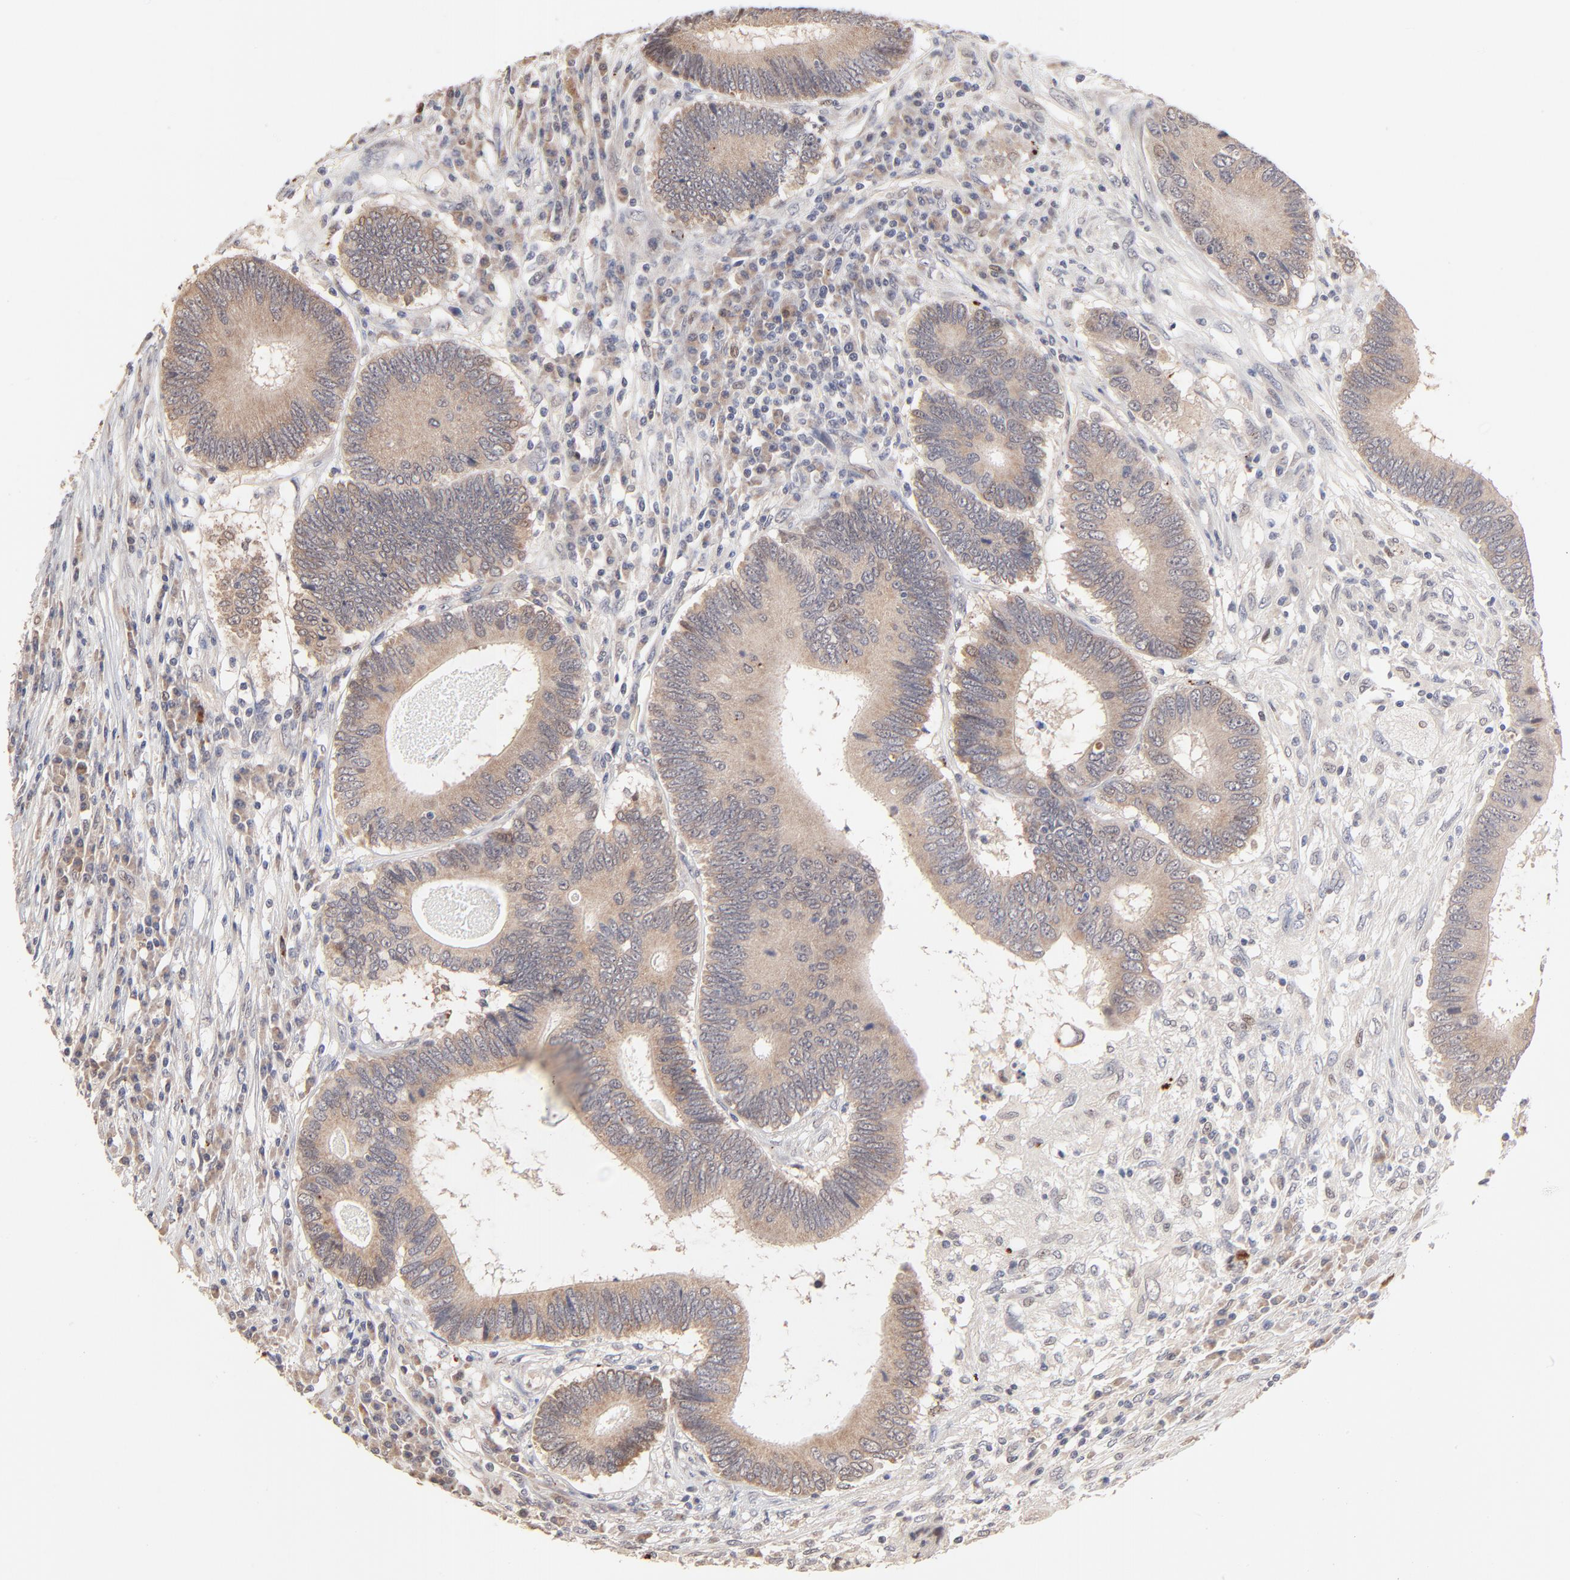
{"staining": {"intensity": "moderate", "quantity": ">75%", "location": "cytoplasmic/membranous"}, "tissue": "colorectal cancer", "cell_type": "Tumor cells", "image_type": "cancer", "snomed": [{"axis": "morphology", "description": "Adenocarcinoma, NOS"}, {"axis": "topography", "description": "Colon"}], "caption": "Immunohistochemical staining of adenocarcinoma (colorectal) shows medium levels of moderate cytoplasmic/membranous expression in about >75% of tumor cells.", "gene": "MSL2", "patient": {"sex": "female", "age": 78}}